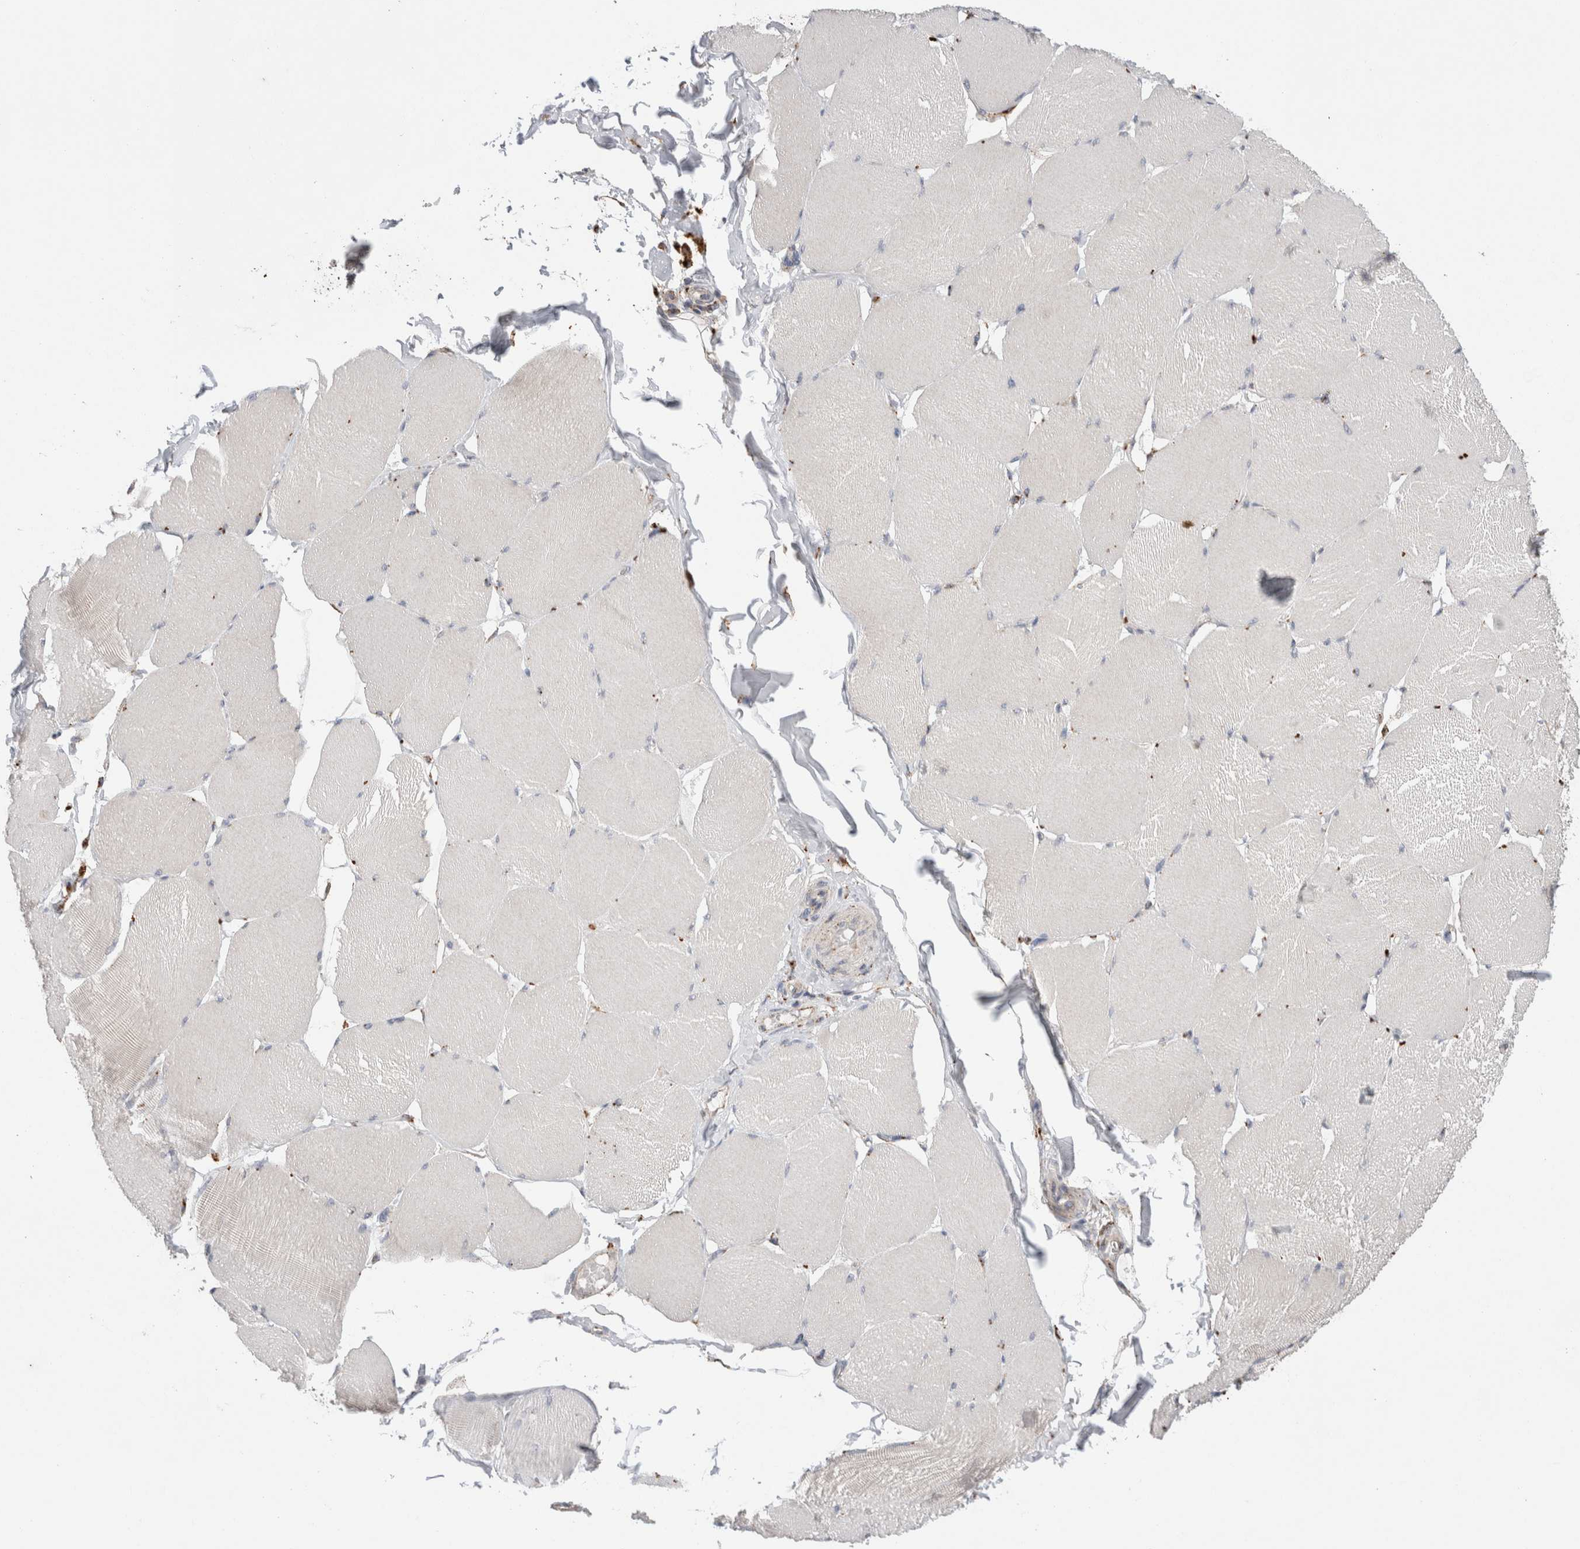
{"staining": {"intensity": "negative", "quantity": "none", "location": "none"}, "tissue": "skeletal muscle", "cell_type": "Myocytes", "image_type": "normal", "snomed": [{"axis": "morphology", "description": "Normal tissue, NOS"}, {"axis": "topography", "description": "Skin"}, {"axis": "topography", "description": "Skeletal muscle"}], "caption": "This is an immunohistochemistry micrograph of benign human skeletal muscle. There is no expression in myocytes.", "gene": "CTSA", "patient": {"sex": "male", "age": 83}}